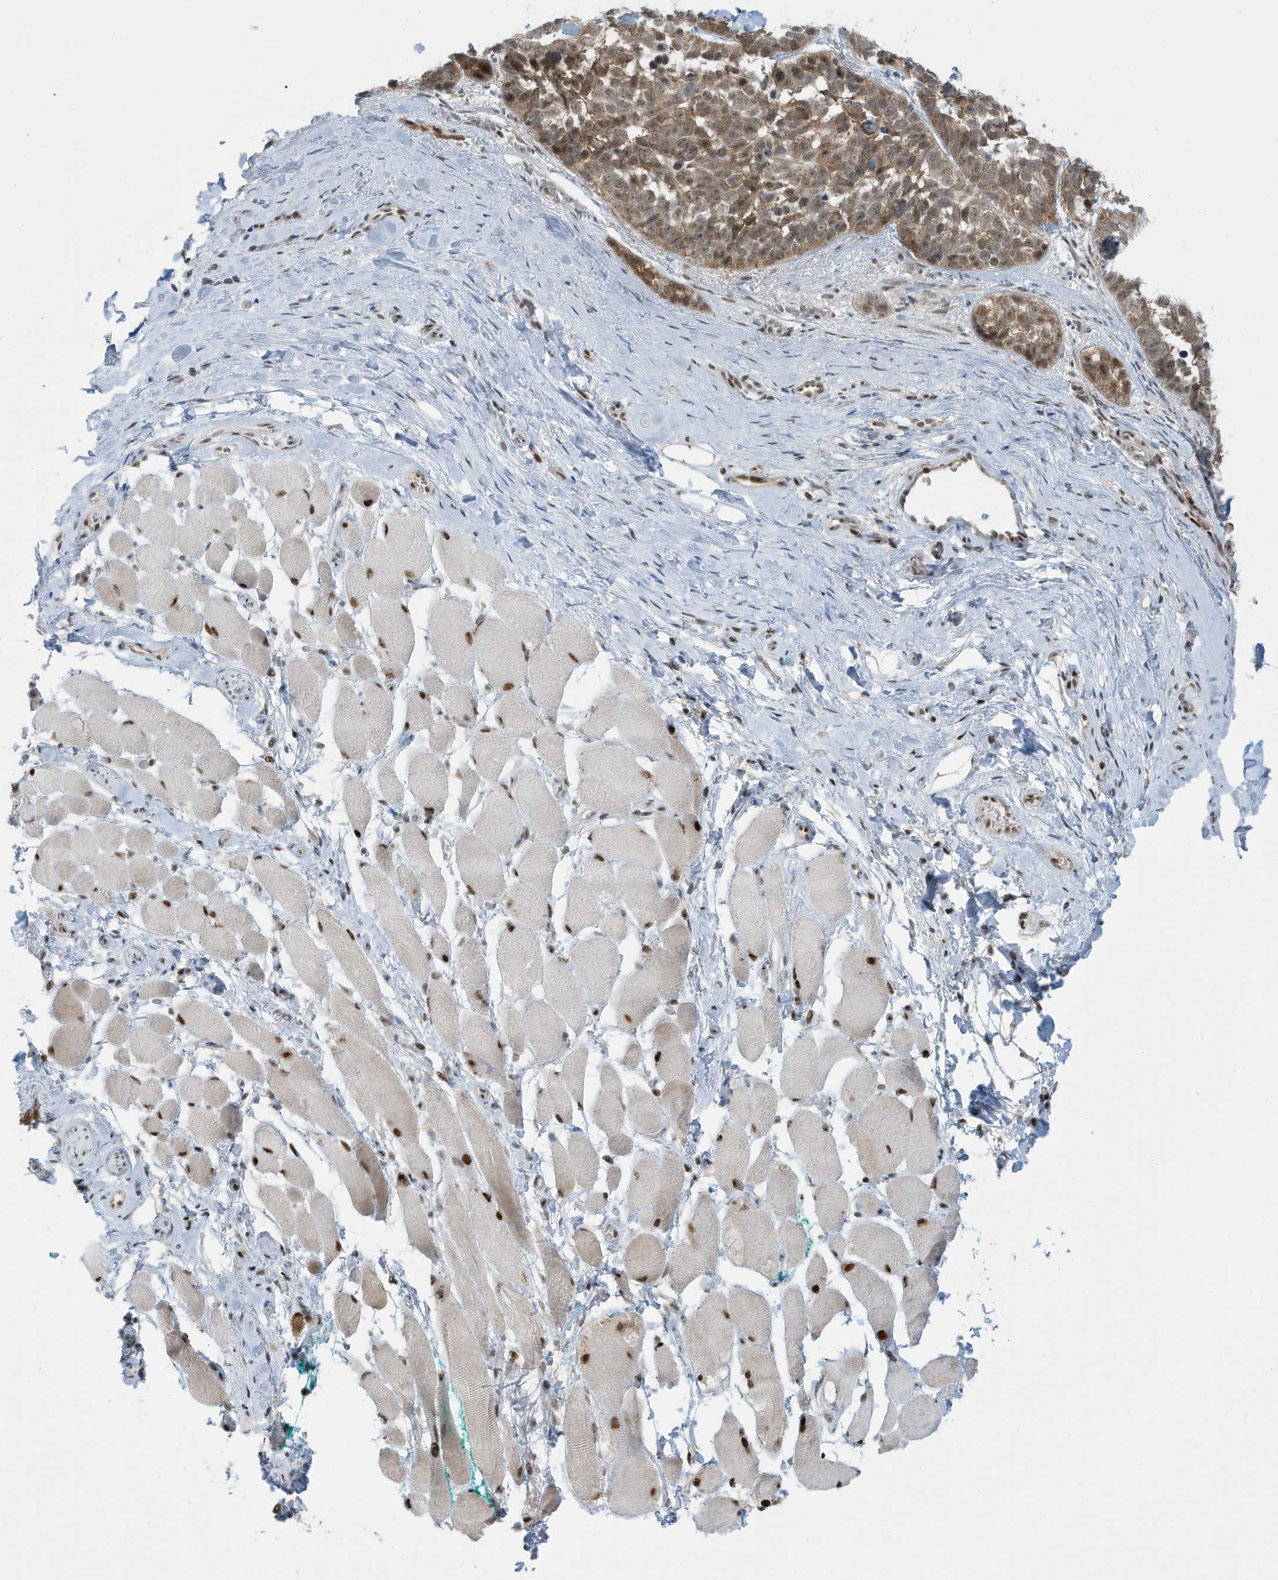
{"staining": {"intensity": "moderate", "quantity": ">75%", "location": "cytoplasmic/membranous,nuclear"}, "tissue": "skin cancer", "cell_type": "Tumor cells", "image_type": "cancer", "snomed": [{"axis": "morphology", "description": "Basal cell carcinoma"}, {"axis": "topography", "description": "Skin"}], "caption": "Human skin basal cell carcinoma stained with a protein marker reveals moderate staining in tumor cells.", "gene": "OGA", "patient": {"sex": "male", "age": 62}}